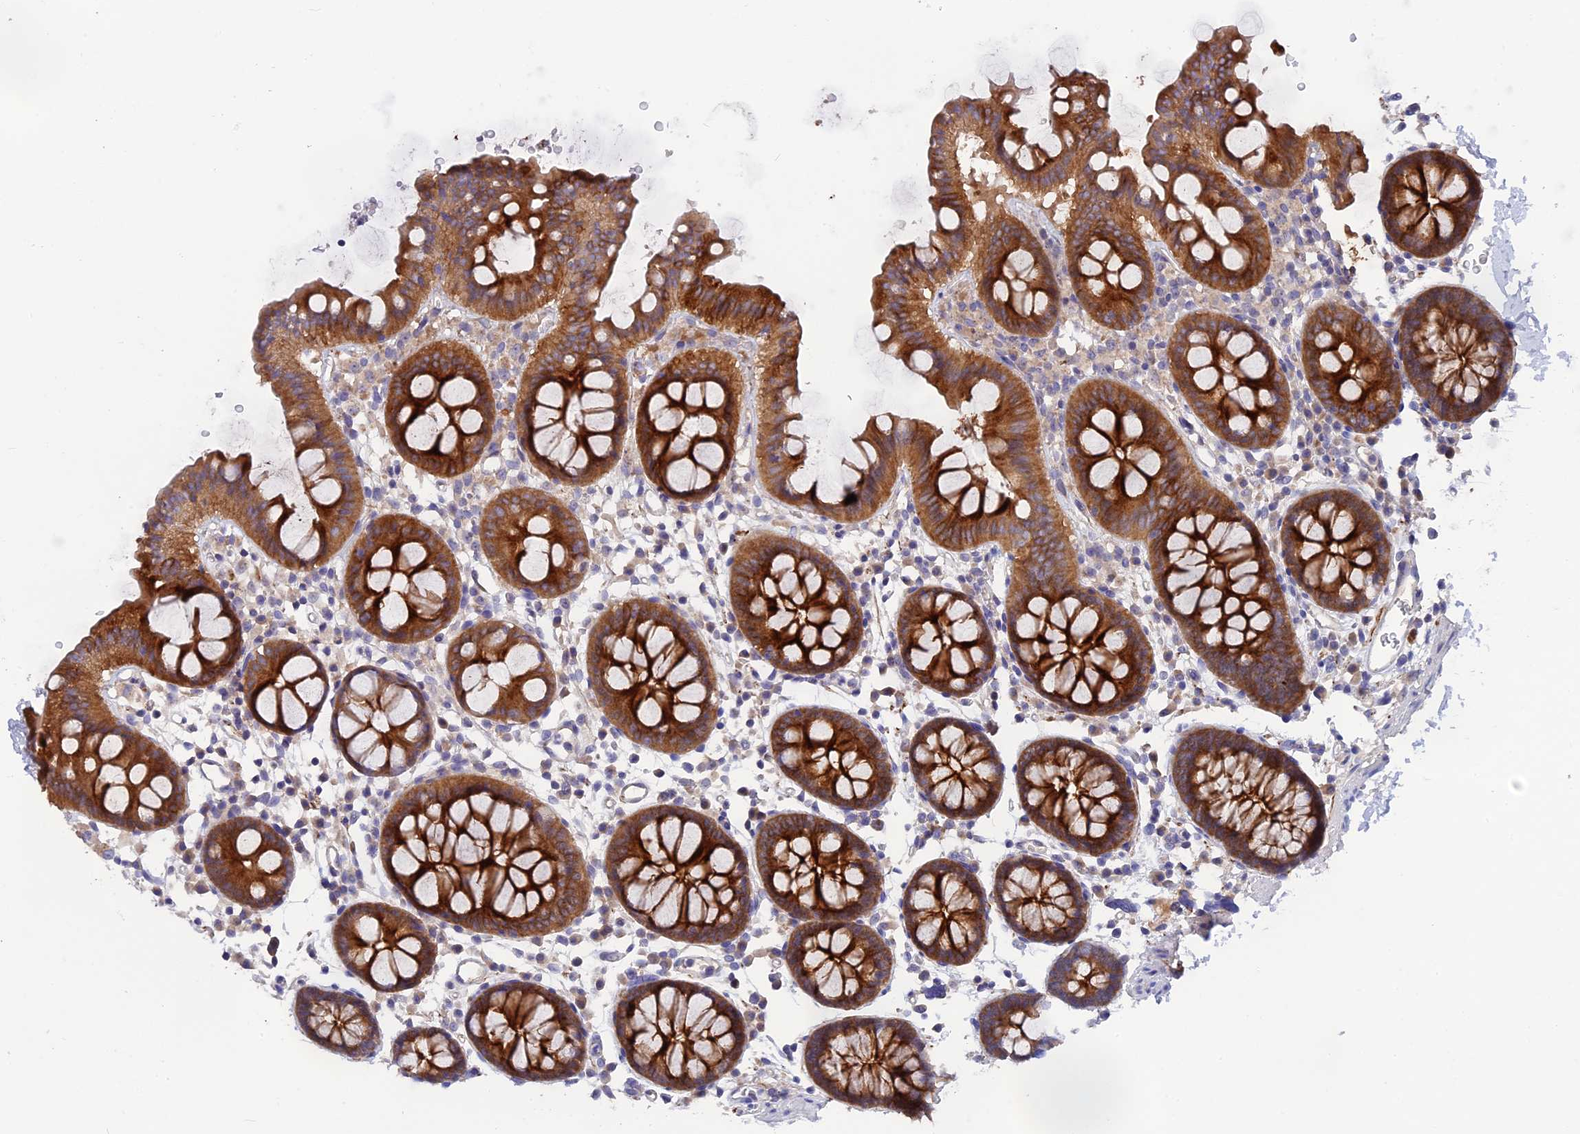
{"staining": {"intensity": "negative", "quantity": "none", "location": "none"}, "tissue": "colon", "cell_type": "Endothelial cells", "image_type": "normal", "snomed": [{"axis": "morphology", "description": "Normal tissue, NOS"}, {"axis": "topography", "description": "Colon"}], "caption": "High magnification brightfield microscopy of benign colon stained with DAB (3,3'-diaminobenzidine) (brown) and counterstained with hematoxylin (blue): endothelial cells show no significant expression. (DAB immunohistochemistry (IHC) visualized using brightfield microscopy, high magnification).", "gene": "TENT4B", "patient": {"sex": "male", "age": 75}}